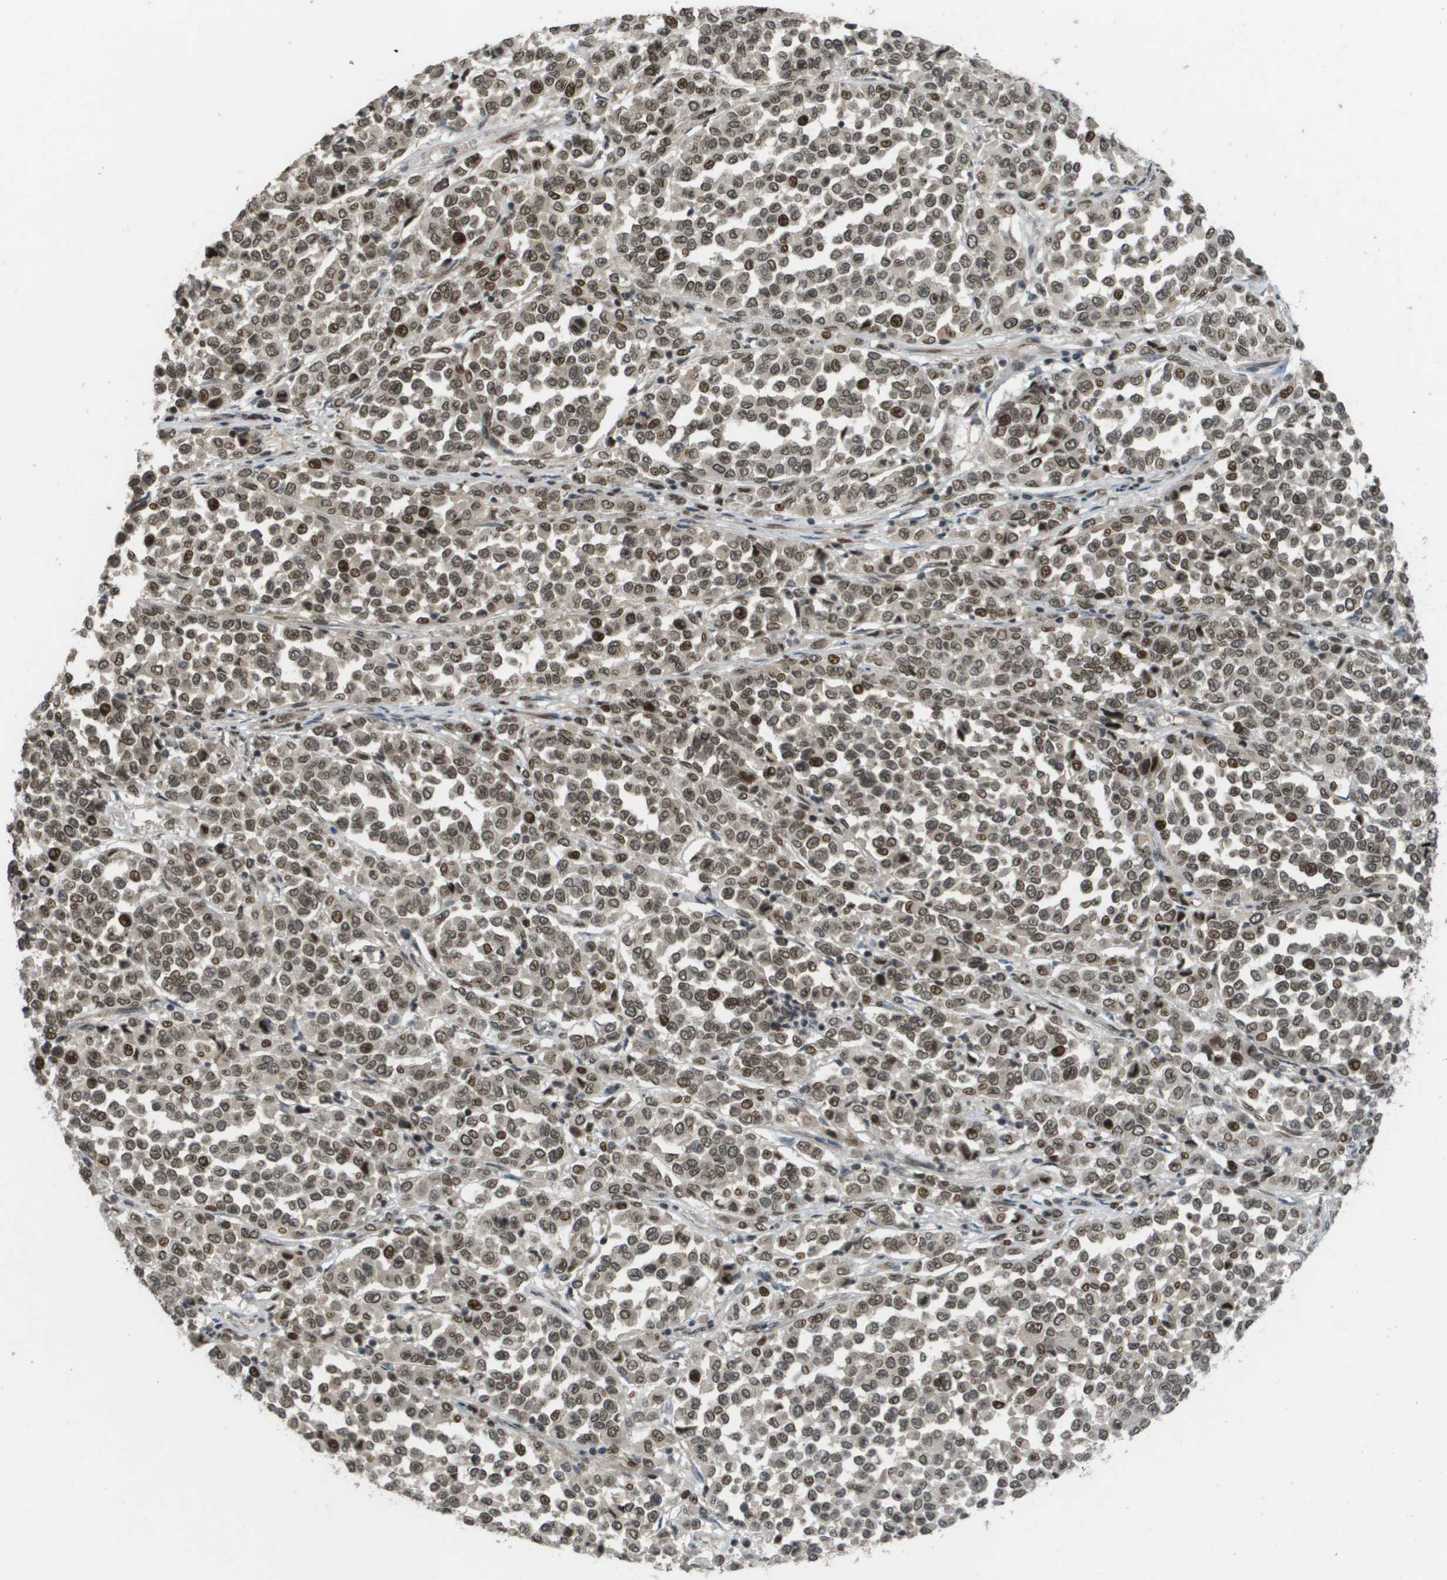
{"staining": {"intensity": "weak", "quantity": ">75%", "location": "nuclear"}, "tissue": "melanoma", "cell_type": "Tumor cells", "image_type": "cancer", "snomed": [{"axis": "morphology", "description": "Malignant melanoma, Metastatic site"}, {"axis": "topography", "description": "Pancreas"}], "caption": "Protein expression analysis of human melanoma reveals weak nuclear staining in about >75% of tumor cells.", "gene": "KAT5", "patient": {"sex": "female", "age": 30}}